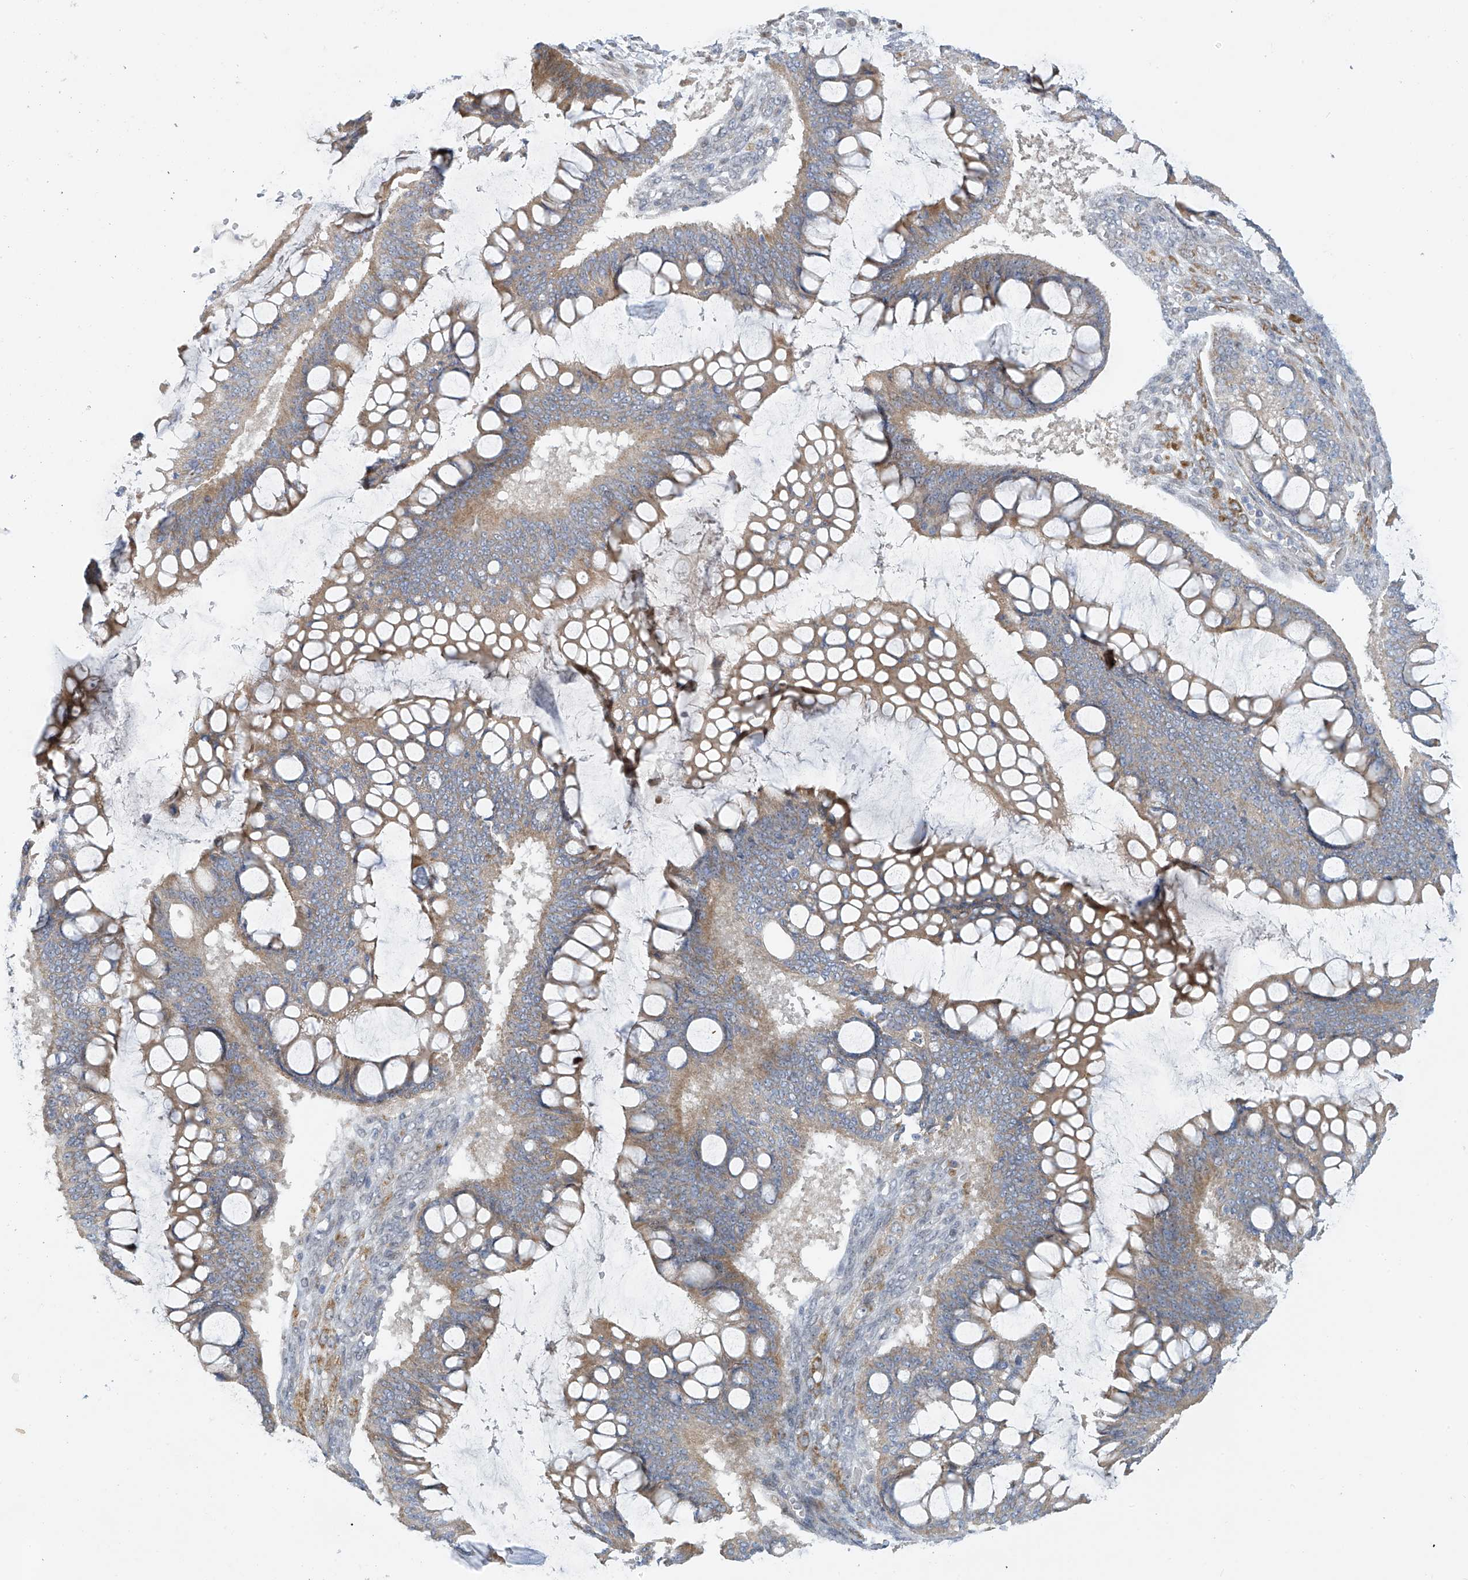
{"staining": {"intensity": "weak", "quantity": ">75%", "location": "cytoplasmic/membranous"}, "tissue": "ovarian cancer", "cell_type": "Tumor cells", "image_type": "cancer", "snomed": [{"axis": "morphology", "description": "Cystadenocarcinoma, mucinous, NOS"}, {"axis": "topography", "description": "Ovary"}], "caption": "Mucinous cystadenocarcinoma (ovarian) stained for a protein (brown) shows weak cytoplasmic/membranous positive positivity in about >75% of tumor cells.", "gene": "ZNF641", "patient": {"sex": "female", "age": 73}}